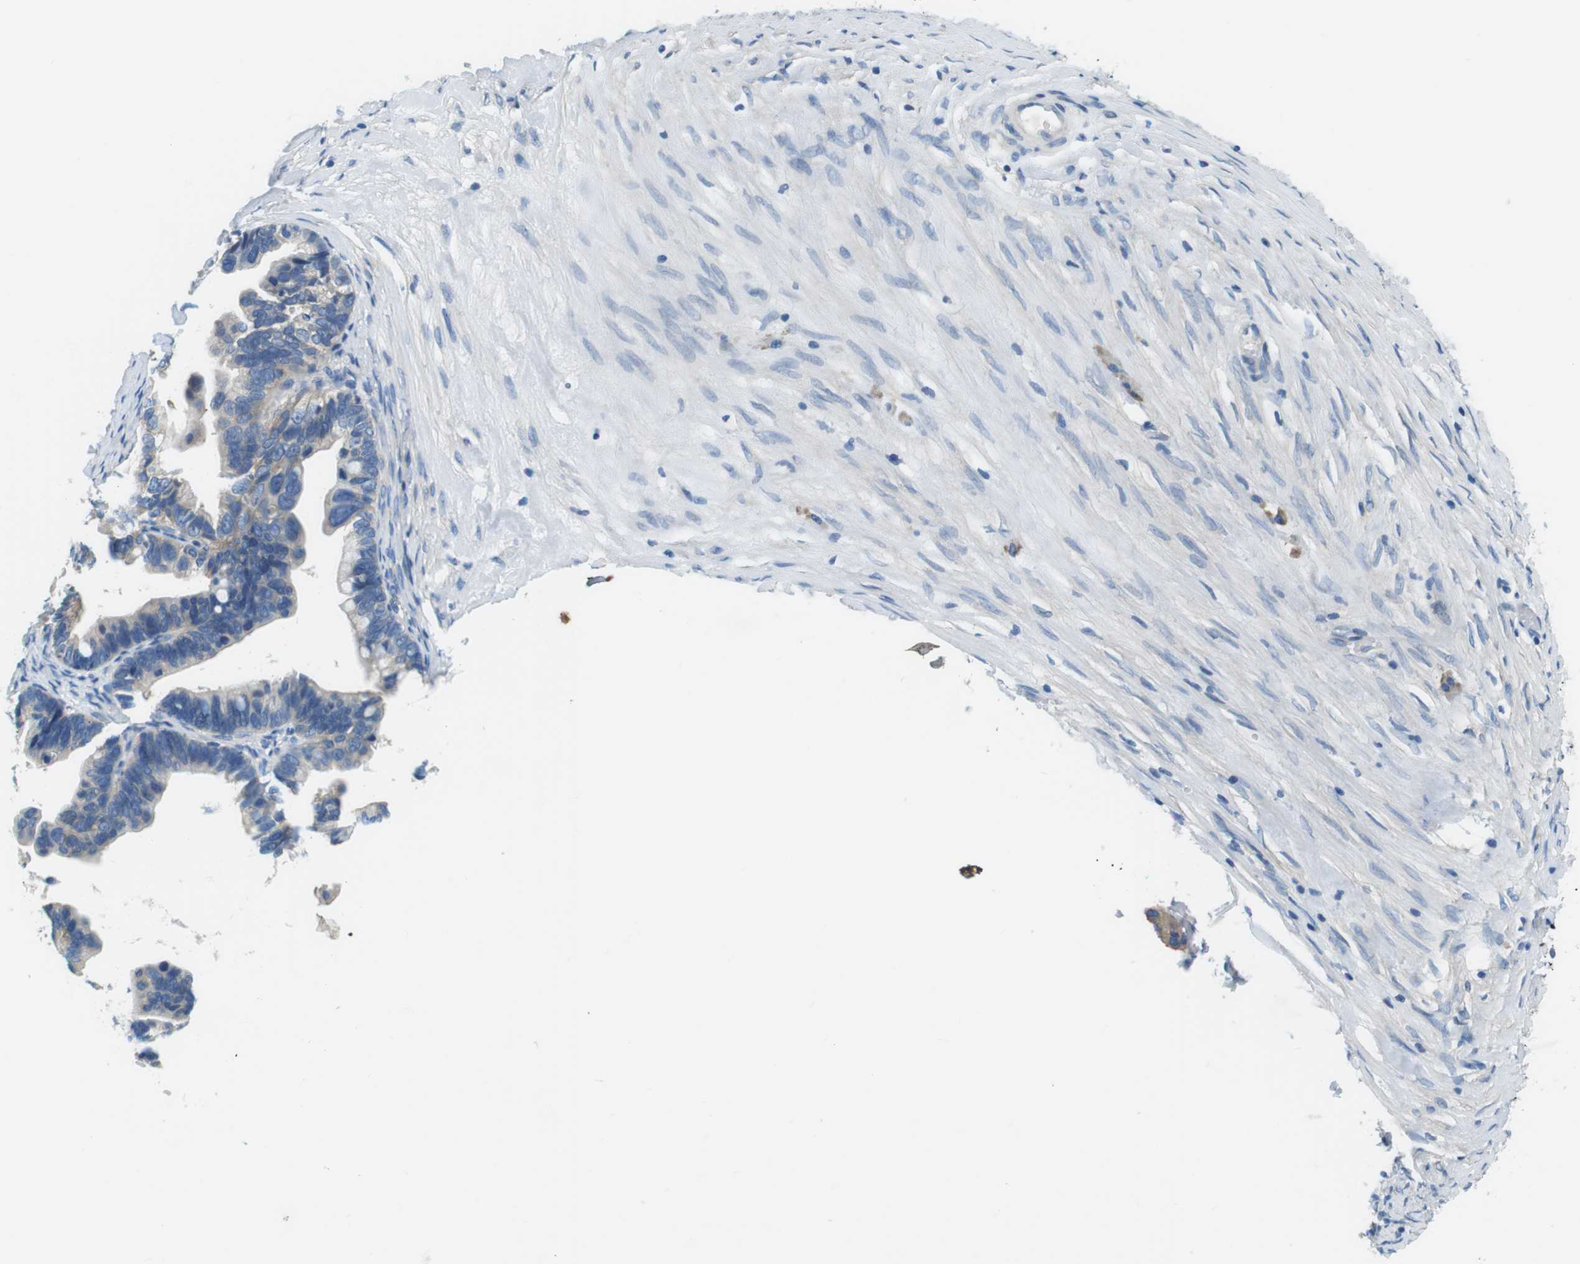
{"staining": {"intensity": "negative", "quantity": "none", "location": "none"}, "tissue": "ovarian cancer", "cell_type": "Tumor cells", "image_type": "cancer", "snomed": [{"axis": "morphology", "description": "Cystadenocarcinoma, serous, NOS"}, {"axis": "topography", "description": "Ovary"}], "caption": "Tumor cells show no significant protein expression in ovarian cancer.", "gene": "DENND4C", "patient": {"sex": "female", "age": 56}}